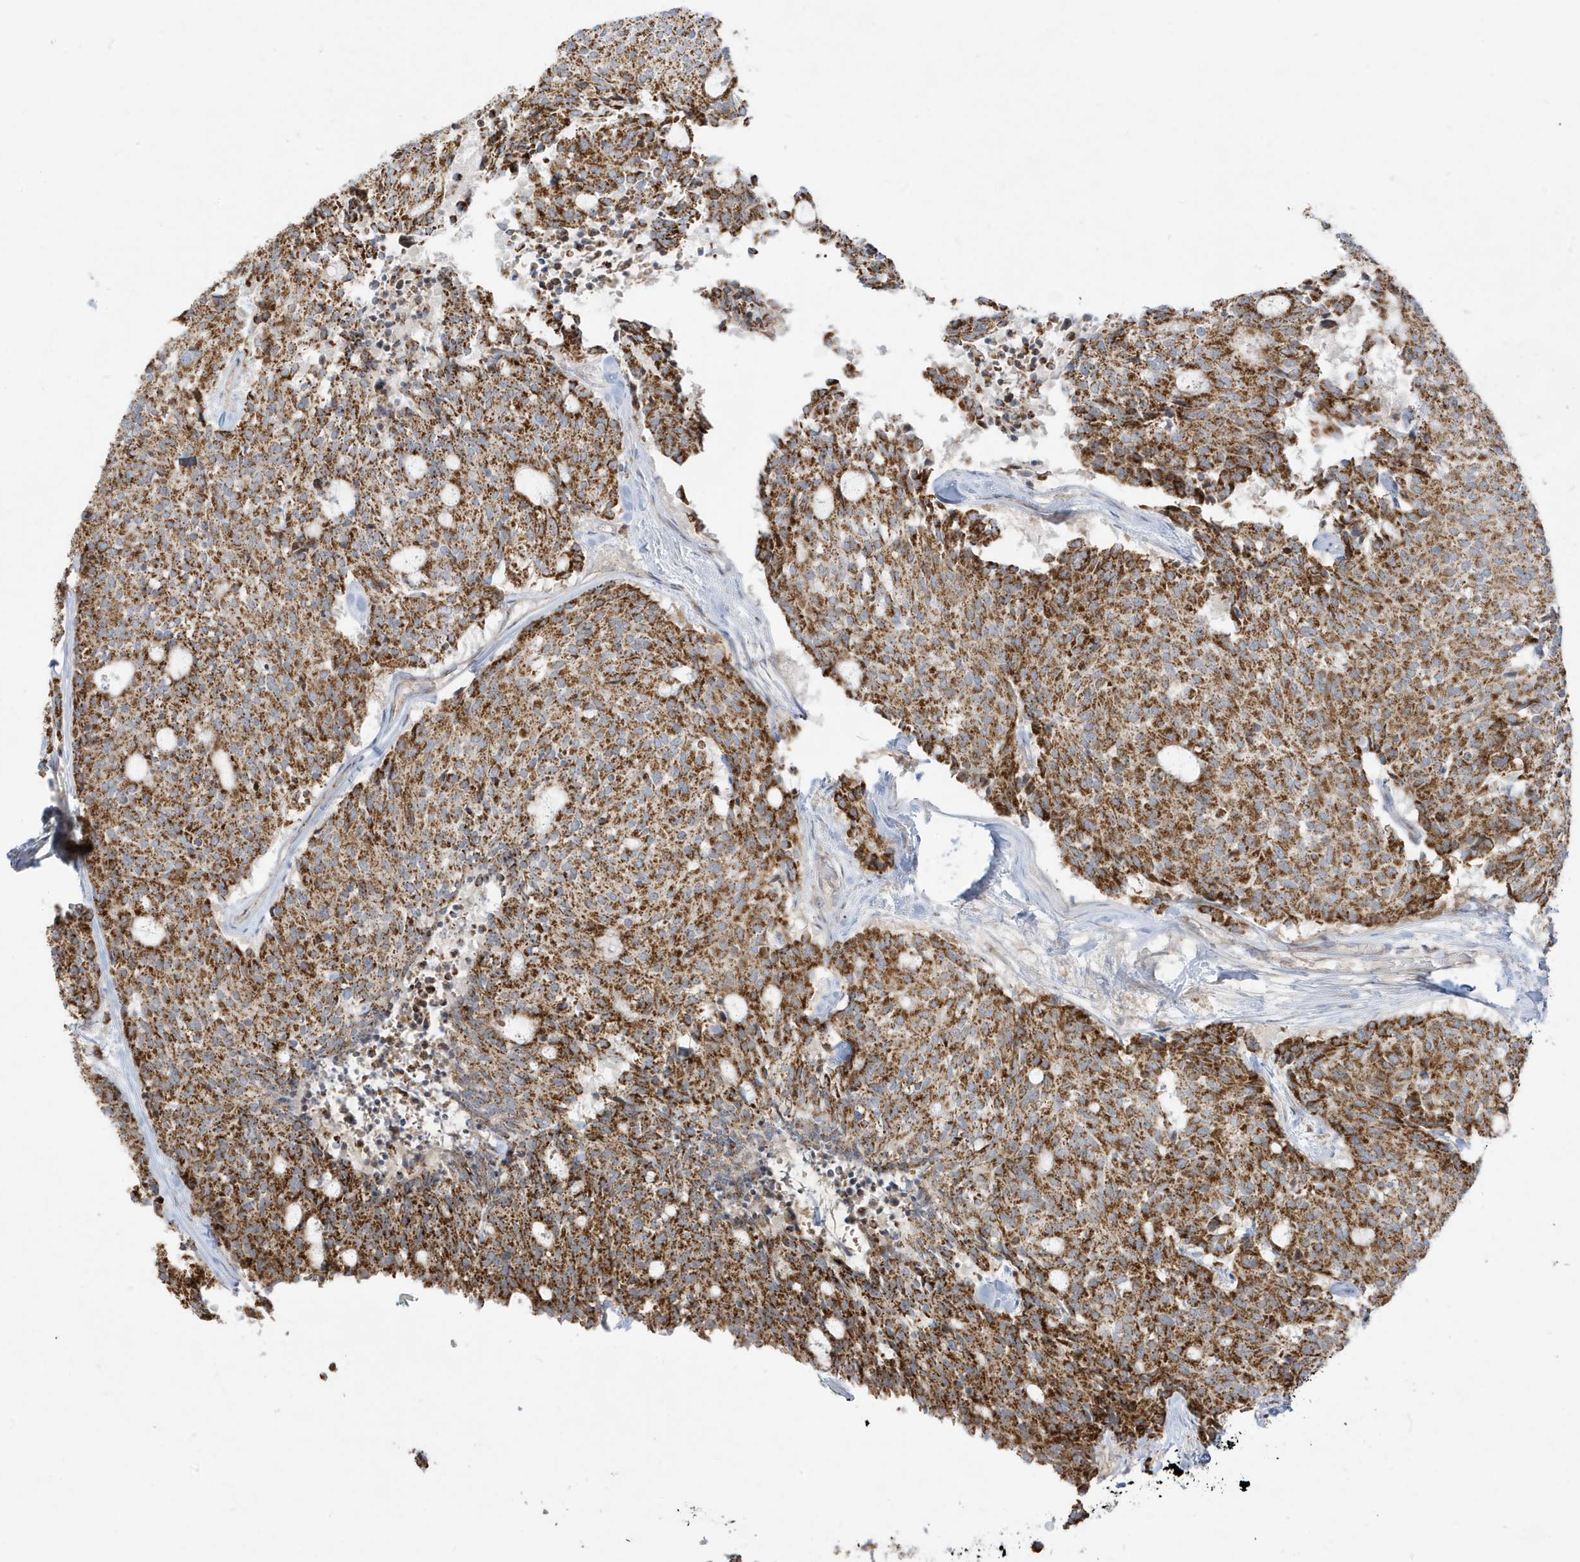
{"staining": {"intensity": "moderate", "quantity": ">75%", "location": "cytoplasmic/membranous"}, "tissue": "carcinoid", "cell_type": "Tumor cells", "image_type": "cancer", "snomed": [{"axis": "morphology", "description": "Carcinoid, malignant, NOS"}, {"axis": "topography", "description": "Pancreas"}], "caption": "The photomicrograph exhibits immunohistochemical staining of carcinoid (malignant). There is moderate cytoplasmic/membranous expression is appreciated in about >75% of tumor cells.", "gene": "IFT57", "patient": {"sex": "female", "age": 54}}